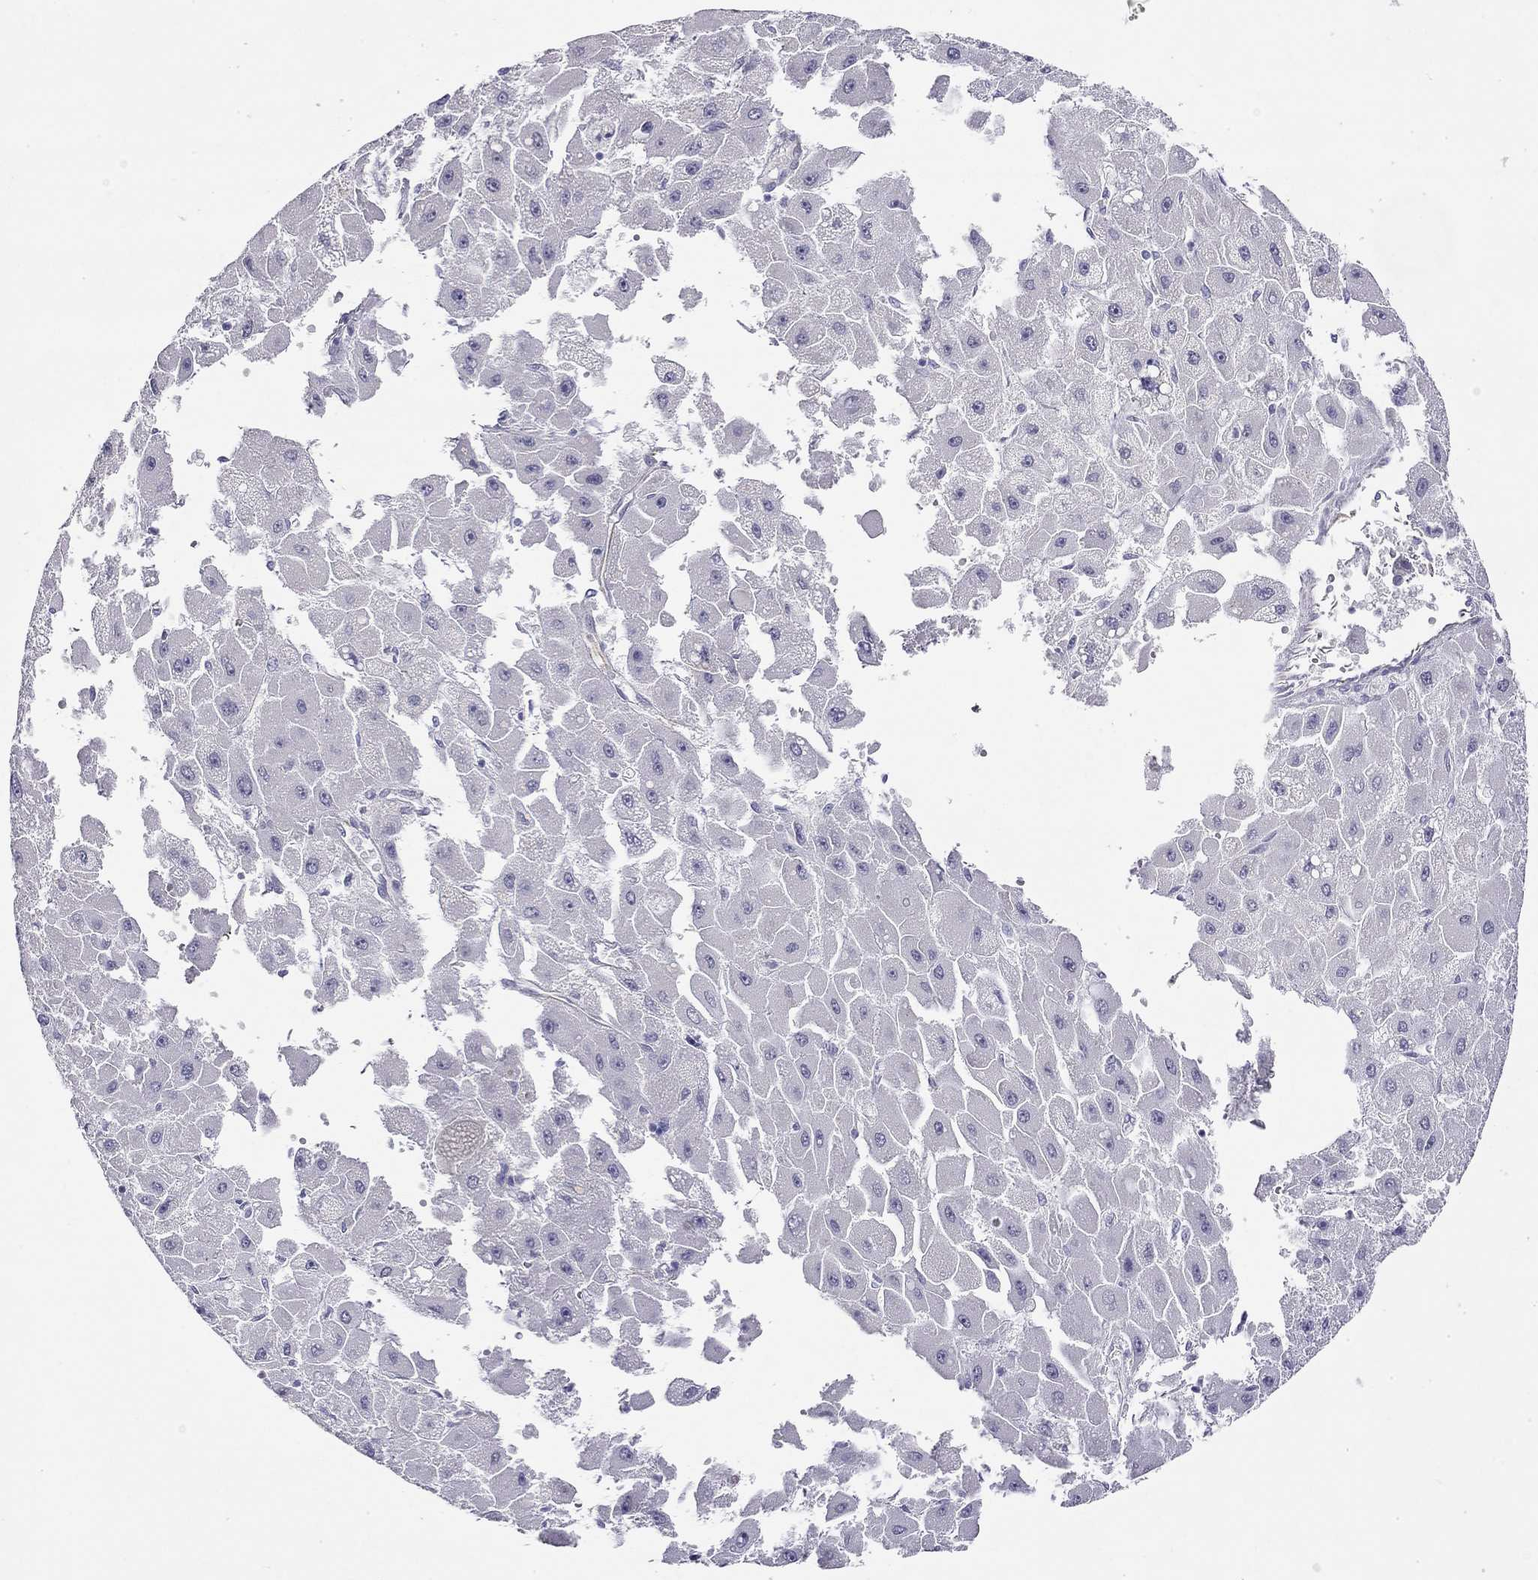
{"staining": {"intensity": "negative", "quantity": "none", "location": "none"}, "tissue": "liver cancer", "cell_type": "Tumor cells", "image_type": "cancer", "snomed": [{"axis": "morphology", "description": "Carcinoma, Hepatocellular, NOS"}, {"axis": "topography", "description": "Liver"}], "caption": "This image is of liver cancer (hepatocellular carcinoma) stained with immunohistochemistry to label a protein in brown with the nuclei are counter-stained blue. There is no staining in tumor cells.", "gene": "RTL1", "patient": {"sex": "female", "age": 25}}